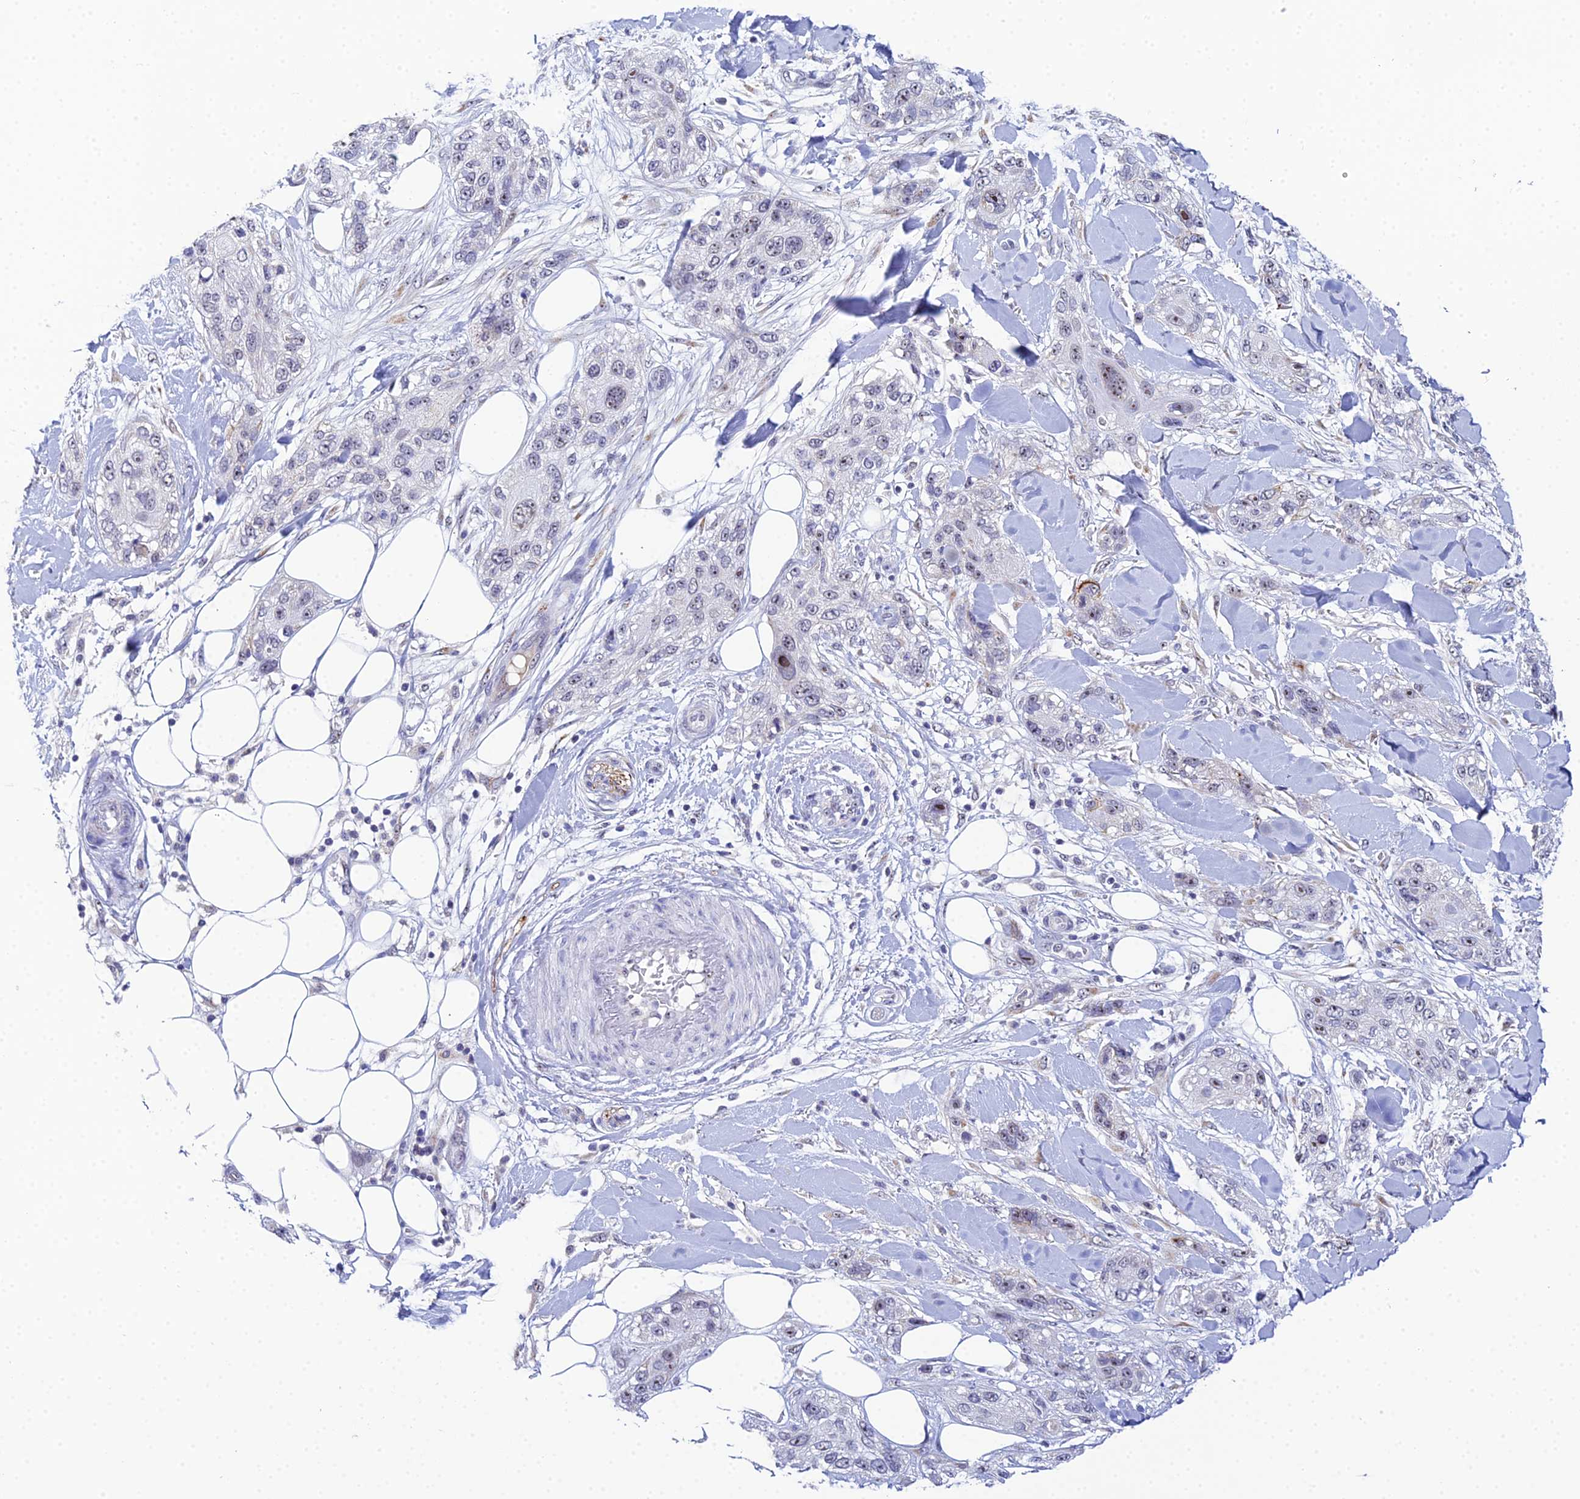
{"staining": {"intensity": "weak", "quantity": "<25%", "location": "nuclear"}, "tissue": "skin cancer", "cell_type": "Tumor cells", "image_type": "cancer", "snomed": [{"axis": "morphology", "description": "Normal tissue, NOS"}, {"axis": "morphology", "description": "Squamous cell carcinoma, NOS"}, {"axis": "topography", "description": "Skin"}], "caption": "Tumor cells are negative for protein expression in human squamous cell carcinoma (skin). The staining is performed using DAB brown chromogen with nuclei counter-stained in using hematoxylin.", "gene": "PLPP4", "patient": {"sex": "male", "age": 72}}